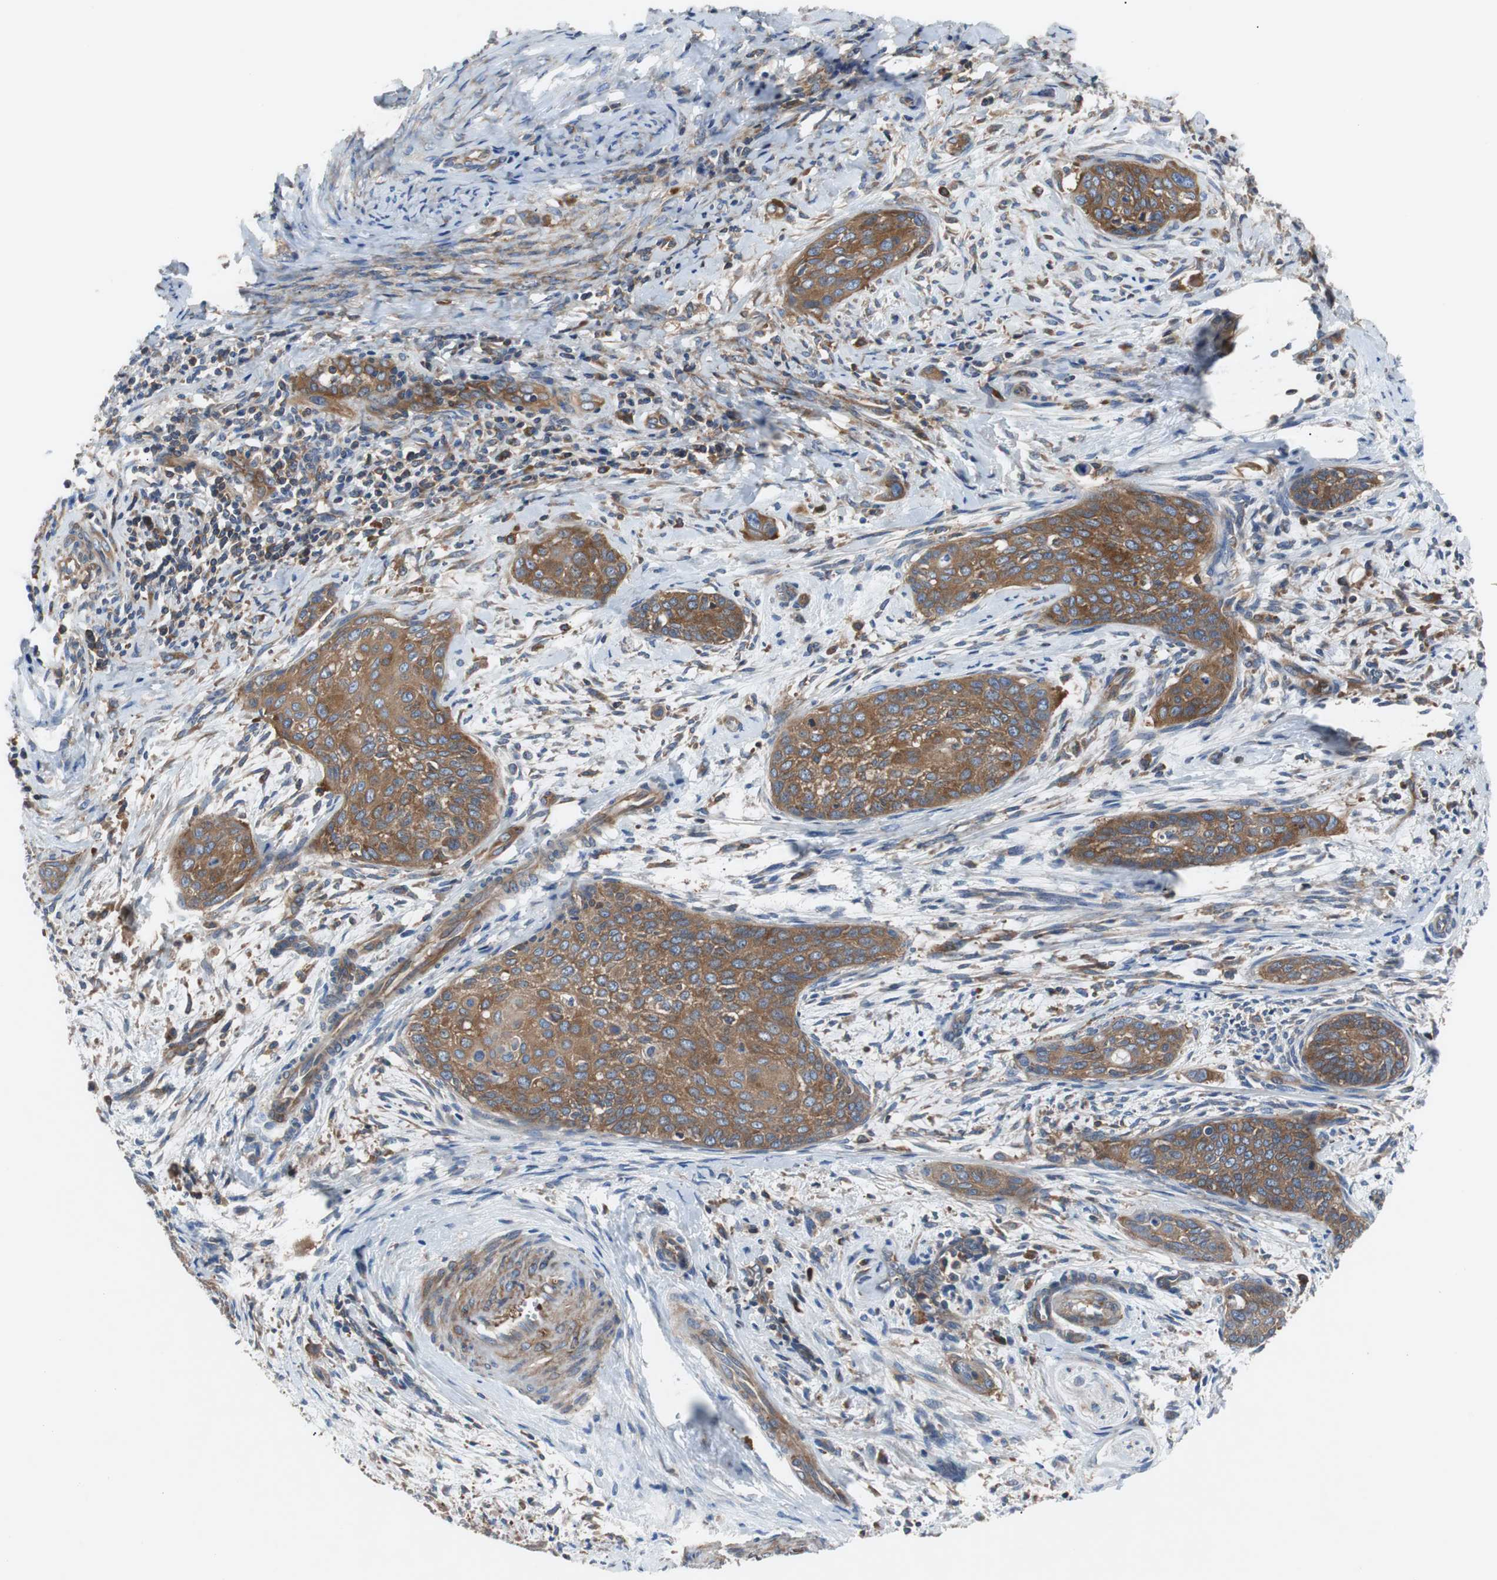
{"staining": {"intensity": "moderate", "quantity": ">75%", "location": "cytoplasmic/membranous"}, "tissue": "cervical cancer", "cell_type": "Tumor cells", "image_type": "cancer", "snomed": [{"axis": "morphology", "description": "Squamous cell carcinoma, NOS"}, {"axis": "topography", "description": "Cervix"}], "caption": "Squamous cell carcinoma (cervical) stained with a protein marker reveals moderate staining in tumor cells.", "gene": "GYS1", "patient": {"sex": "female", "age": 33}}